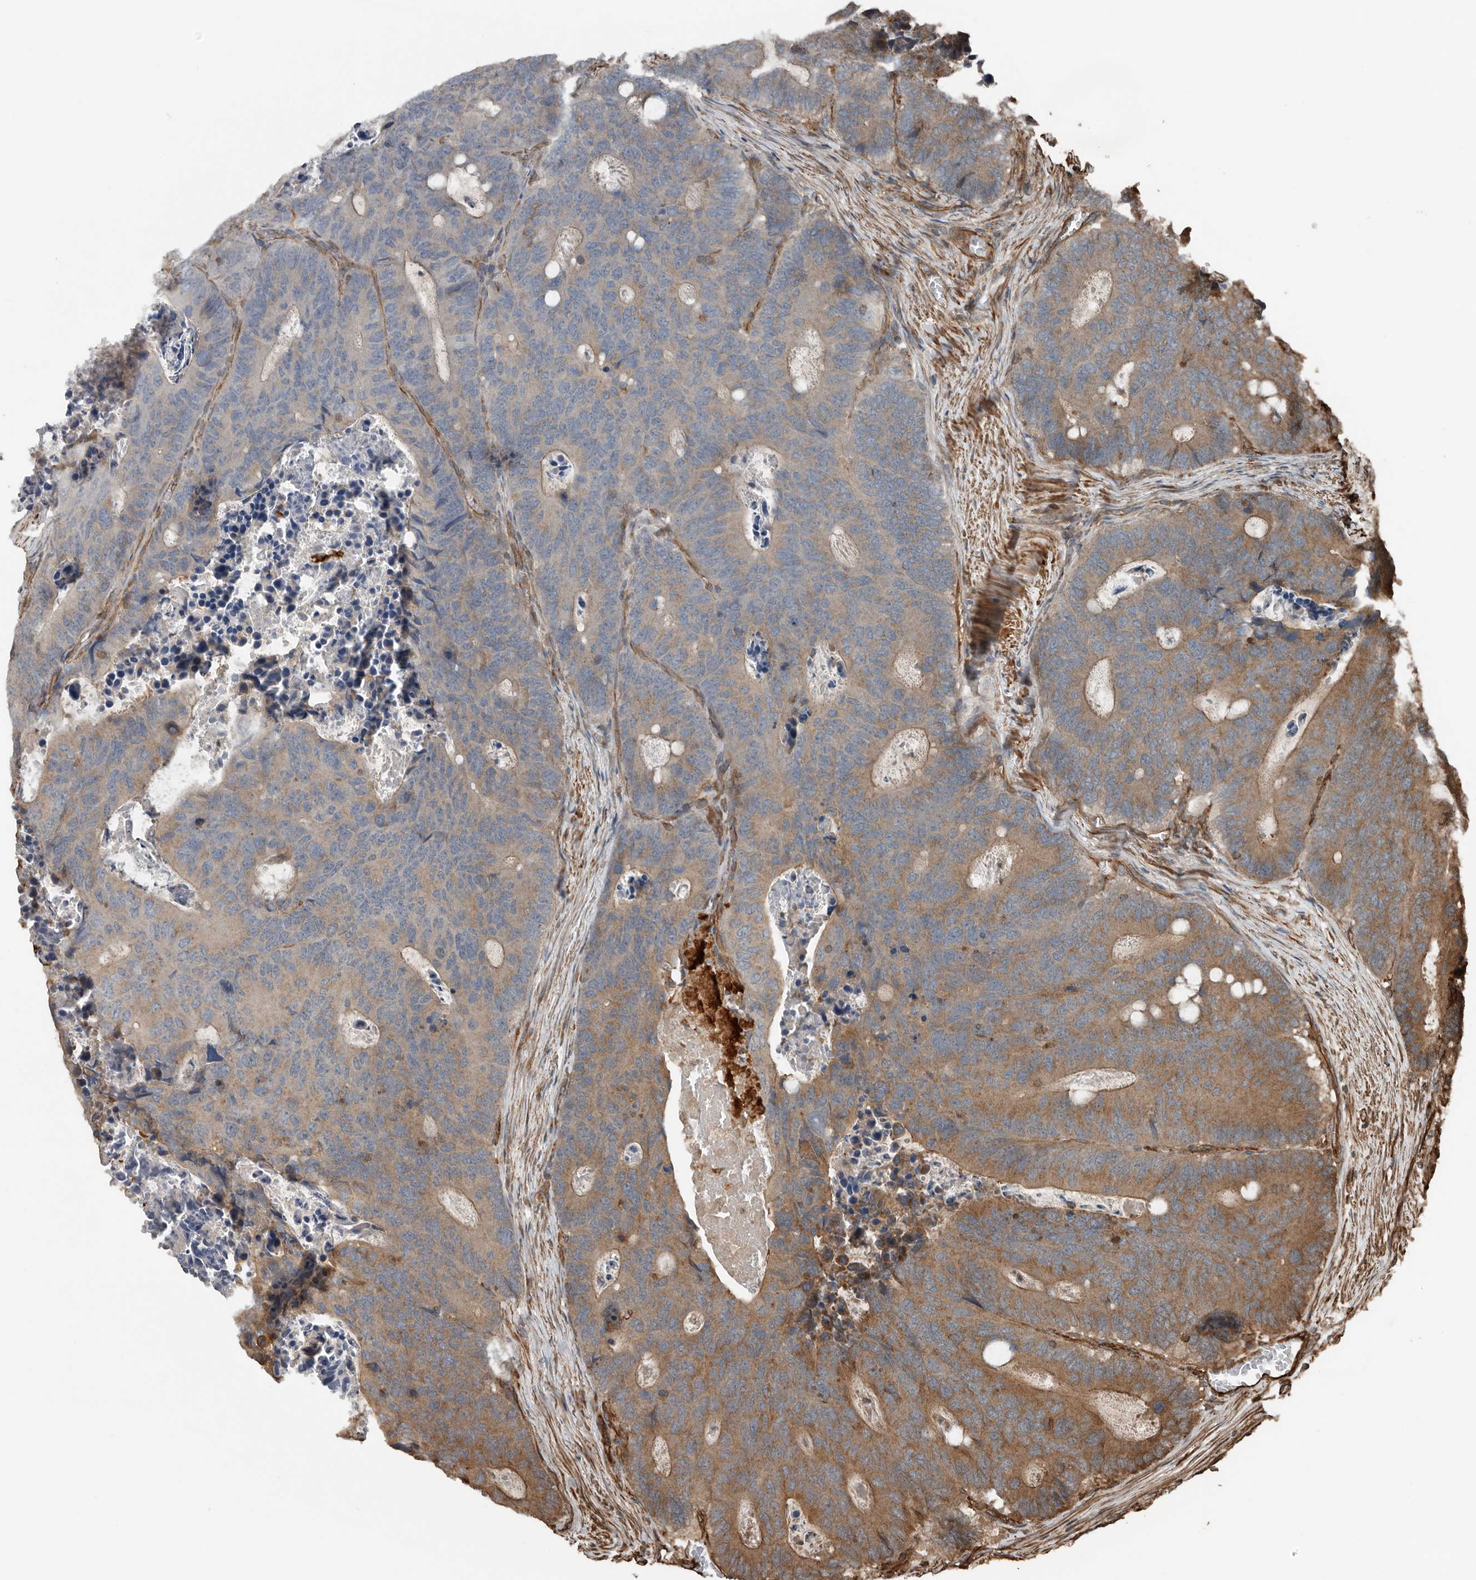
{"staining": {"intensity": "moderate", "quantity": "25%-75%", "location": "cytoplasmic/membranous"}, "tissue": "colorectal cancer", "cell_type": "Tumor cells", "image_type": "cancer", "snomed": [{"axis": "morphology", "description": "Adenocarcinoma, NOS"}, {"axis": "topography", "description": "Colon"}], "caption": "About 25%-75% of tumor cells in colorectal cancer reveal moderate cytoplasmic/membranous protein expression as visualized by brown immunohistochemical staining.", "gene": "YOD1", "patient": {"sex": "male", "age": 87}}